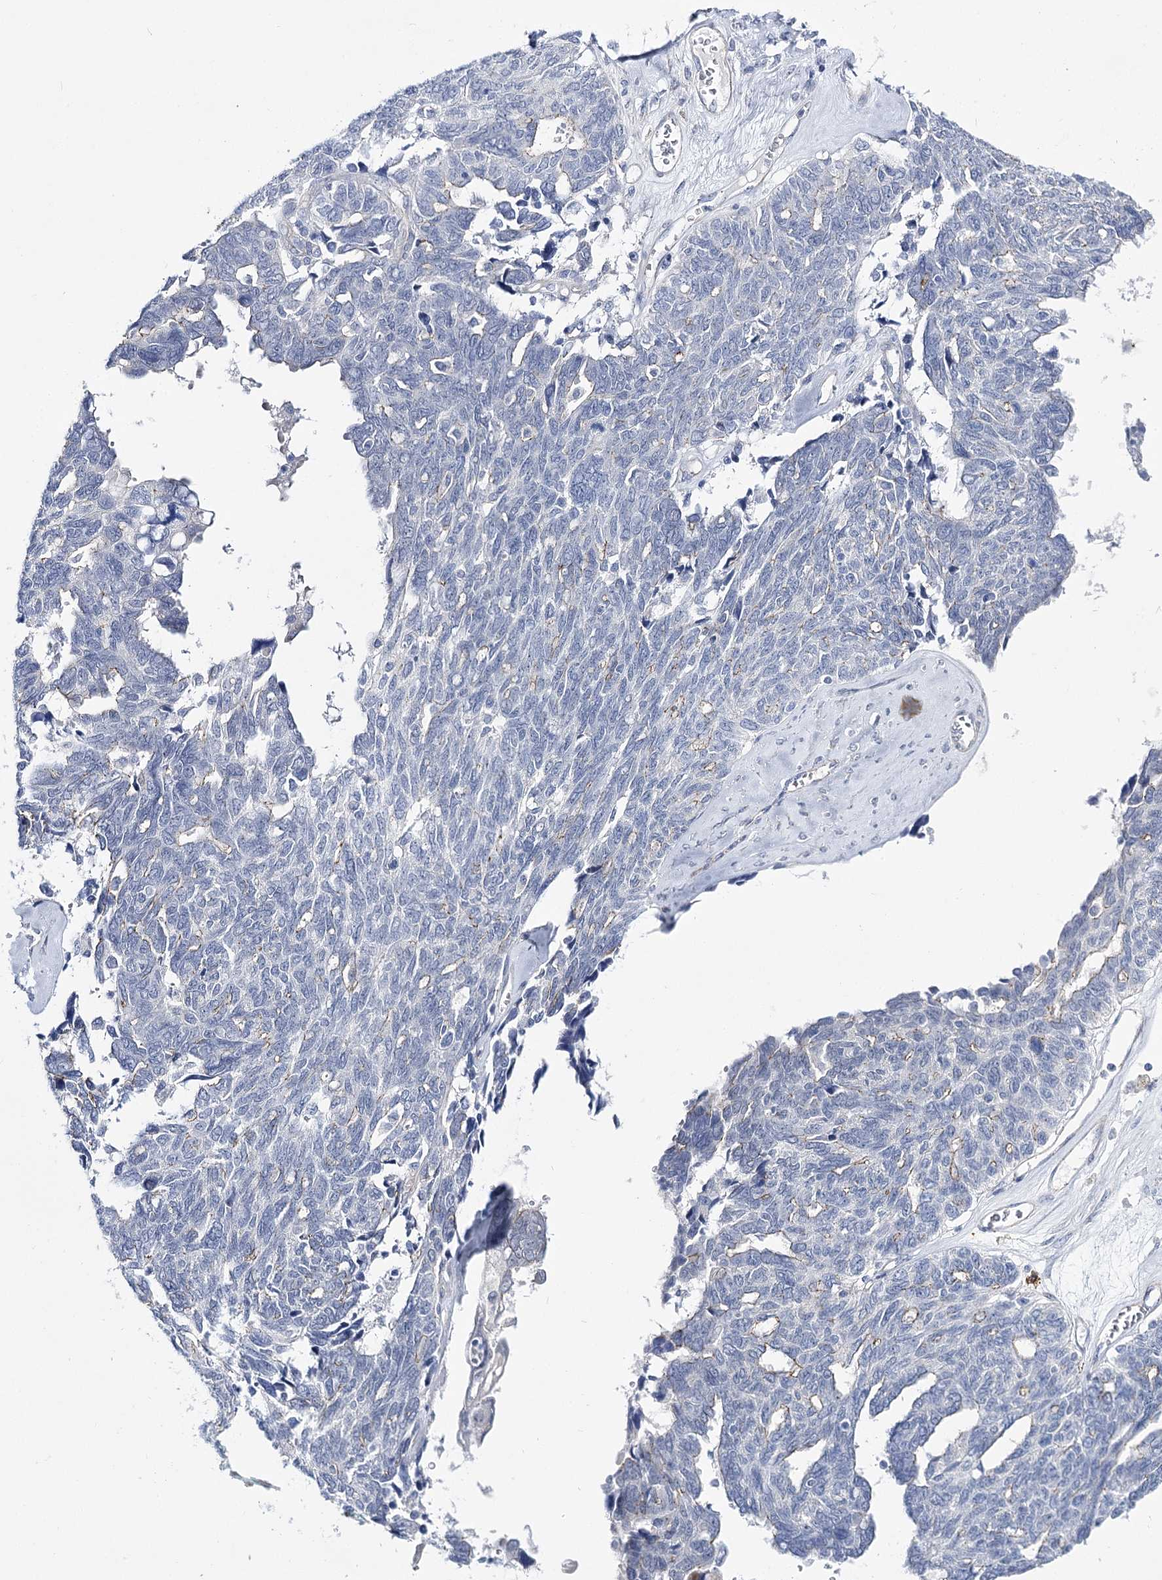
{"staining": {"intensity": "negative", "quantity": "none", "location": "none"}, "tissue": "ovarian cancer", "cell_type": "Tumor cells", "image_type": "cancer", "snomed": [{"axis": "morphology", "description": "Cystadenocarcinoma, serous, NOS"}, {"axis": "topography", "description": "Ovary"}], "caption": "The image shows no staining of tumor cells in serous cystadenocarcinoma (ovarian).", "gene": "NRAP", "patient": {"sex": "female", "age": 79}}